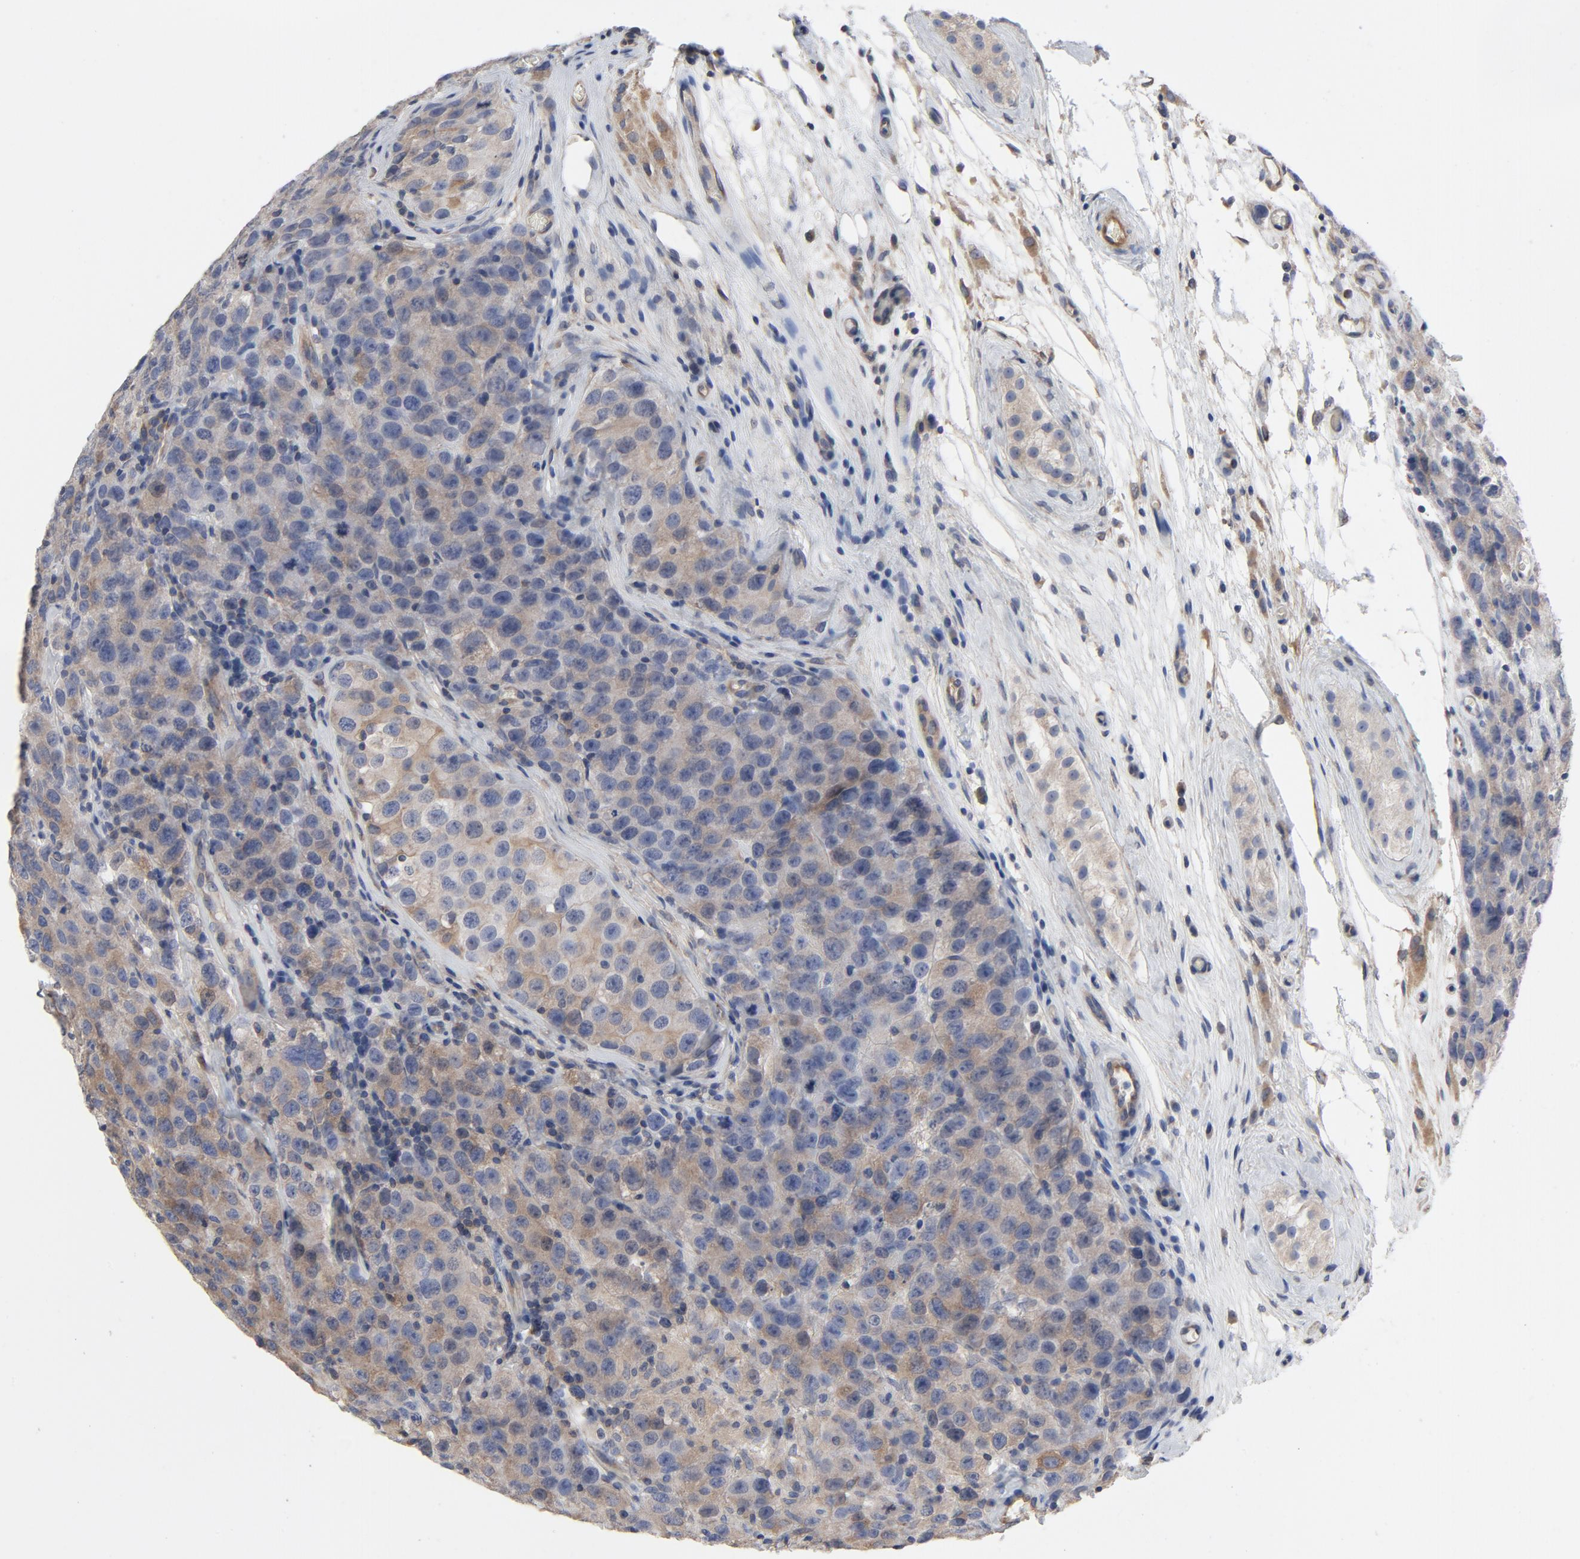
{"staining": {"intensity": "moderate", "quantity": ">75%", "location": "cytoplasmic/membranous"}, "tissue": "testis cancer", "cell_type": "Tumor cells", "image_type": "cancer", "snomed": [{"axis": "morphology", "description": "Seminoma, NOS"}, {"axis": "topography", "description": "Testis"}], "caption": "Moderate cytoplasmic/membranous protein positivity is appreciated in approximately >75% of tumor cells in testis cancer.", "gene": "DYNLT3", "patient": {"sex": "male", "age": 52}}